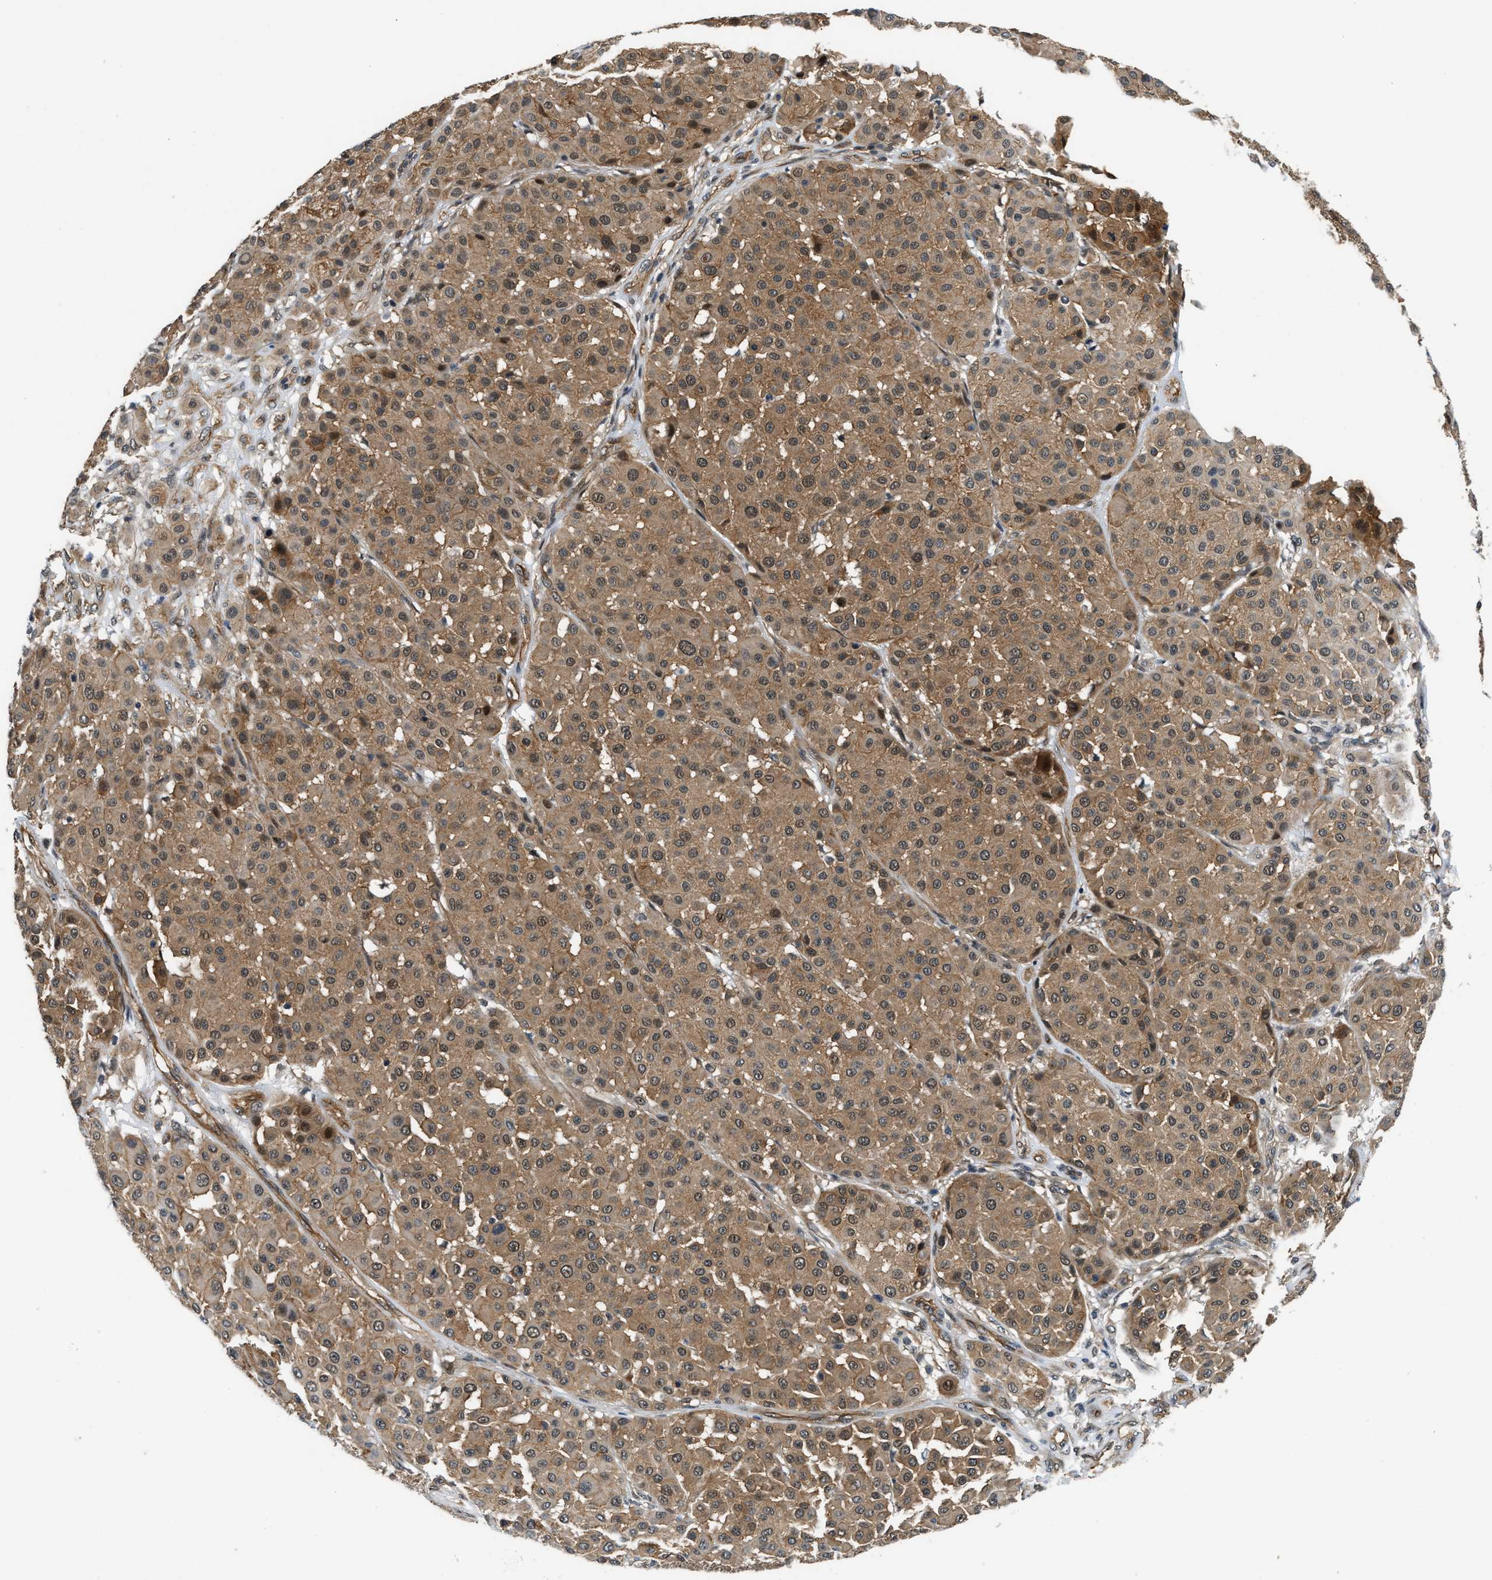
{"staining": {"intensity": "moderate", "quantity": ">75%", "location": "cytoplasmic/membranous"}, "tissue": "melanoma", "cell_type": "Tumor cells", "image_type": "cancer", "snomed": [{"axis": "morphology", "description": "Malignant melanoma, Metastatic site"}, {"axis": "topography", "description": "Soft tissue"}], "caption": "Human melanoma stained for a protein (brown) demonstrates moderate cytoplasmic/membranous positive positivity in approximately >75% of tumor cells.", "gene": "COPS2", "patient": {"sex": "male", "age": 41}}